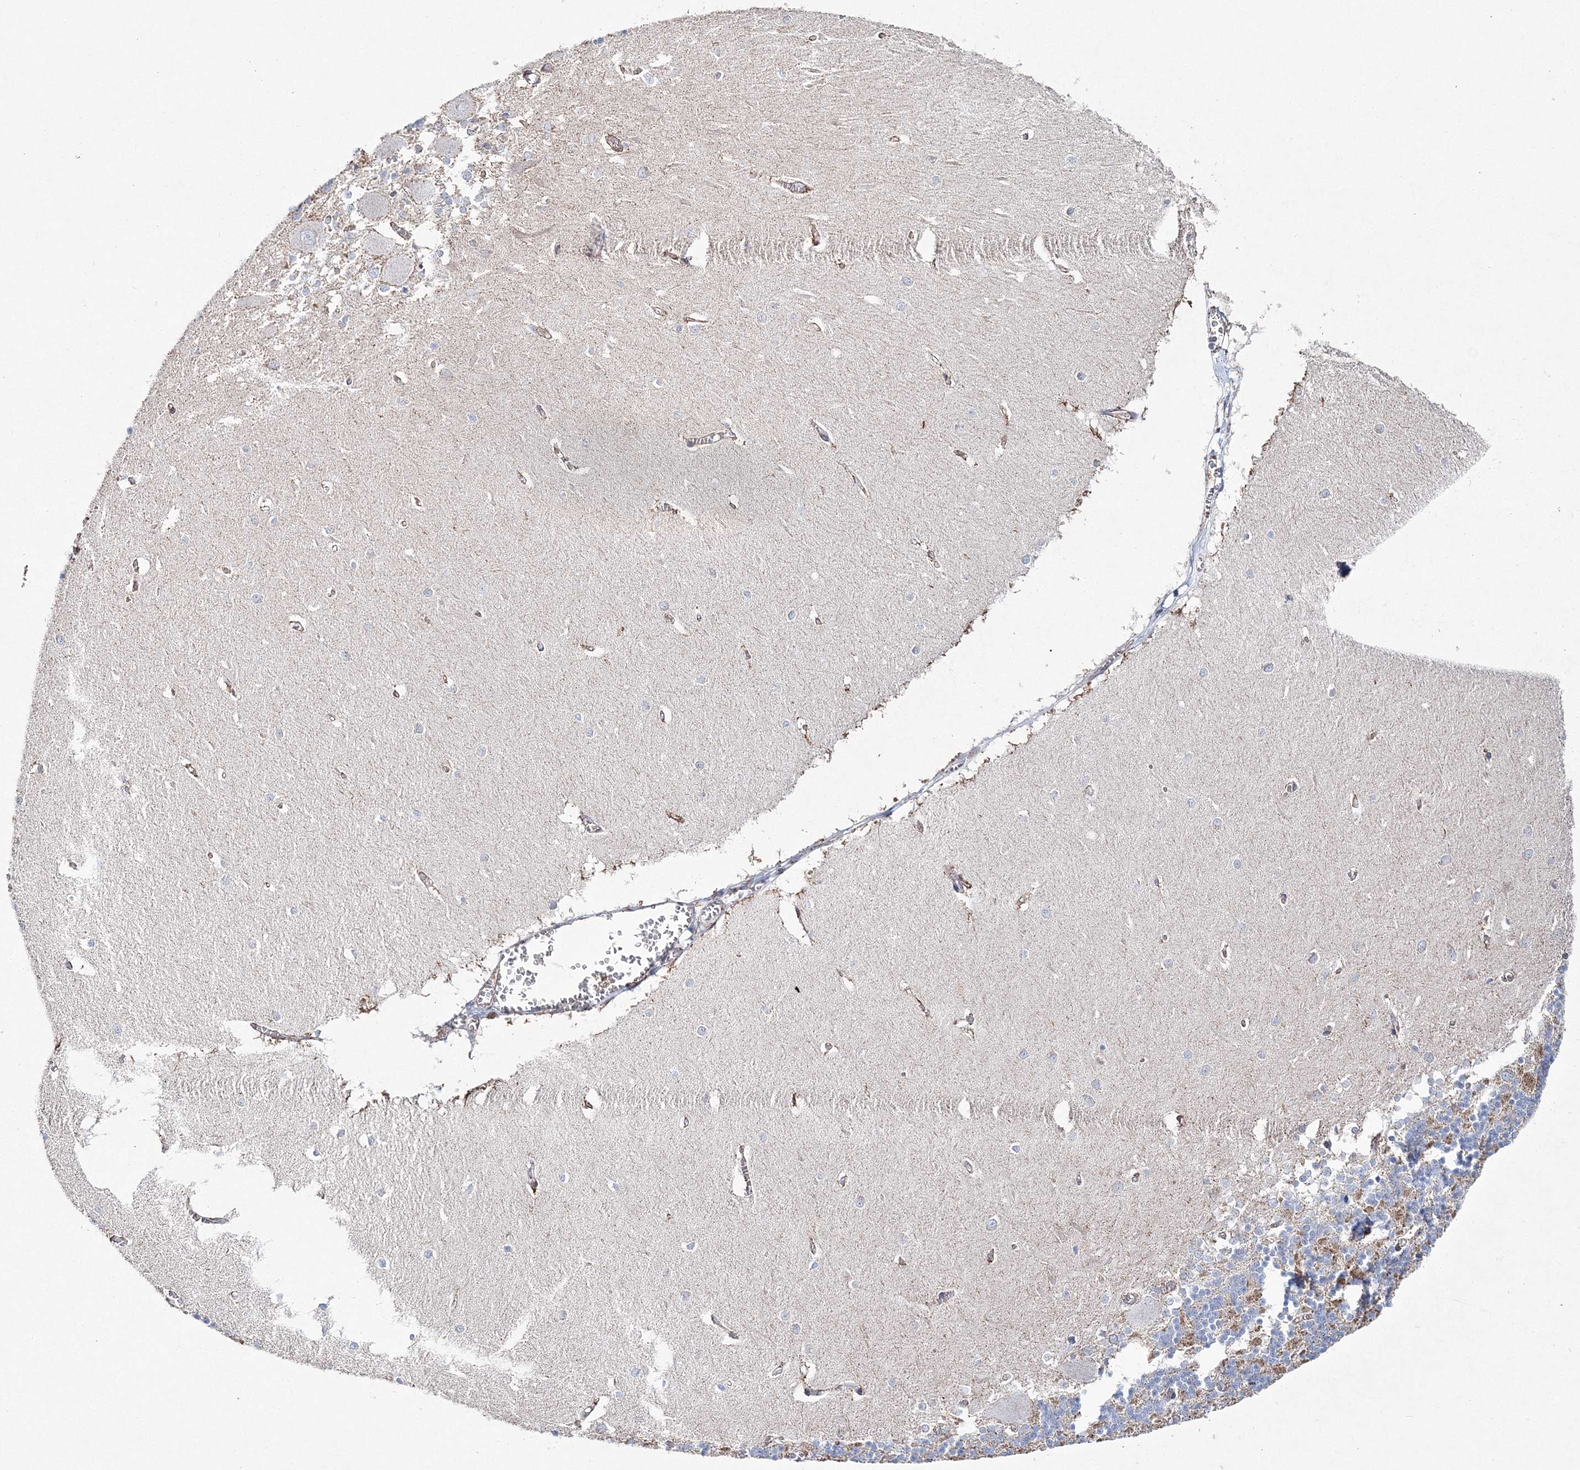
{"staining": {"intensity": "moderate", "quantity": "<25%", "location": "cytoplasmic/membranous"}, "tissue": "cerebellum", "cell_type": "Cells in granular layer", "image_type": "normal", "snomed": [{"axis": "morphology", "description": "Normal tissue, NOS"}, {"axis": "topography", "description": "Cerebellum"}], "caption": "Immunohistochemistry micrograph of normal cerebellum stained for a protein (brown), which exhibits low levels of moderate cytoplasmic/membranous positivity in about <25% of cells in granular layer.", "gene": "HIBCH", "patient": {"sex": "male", "age": 37}}